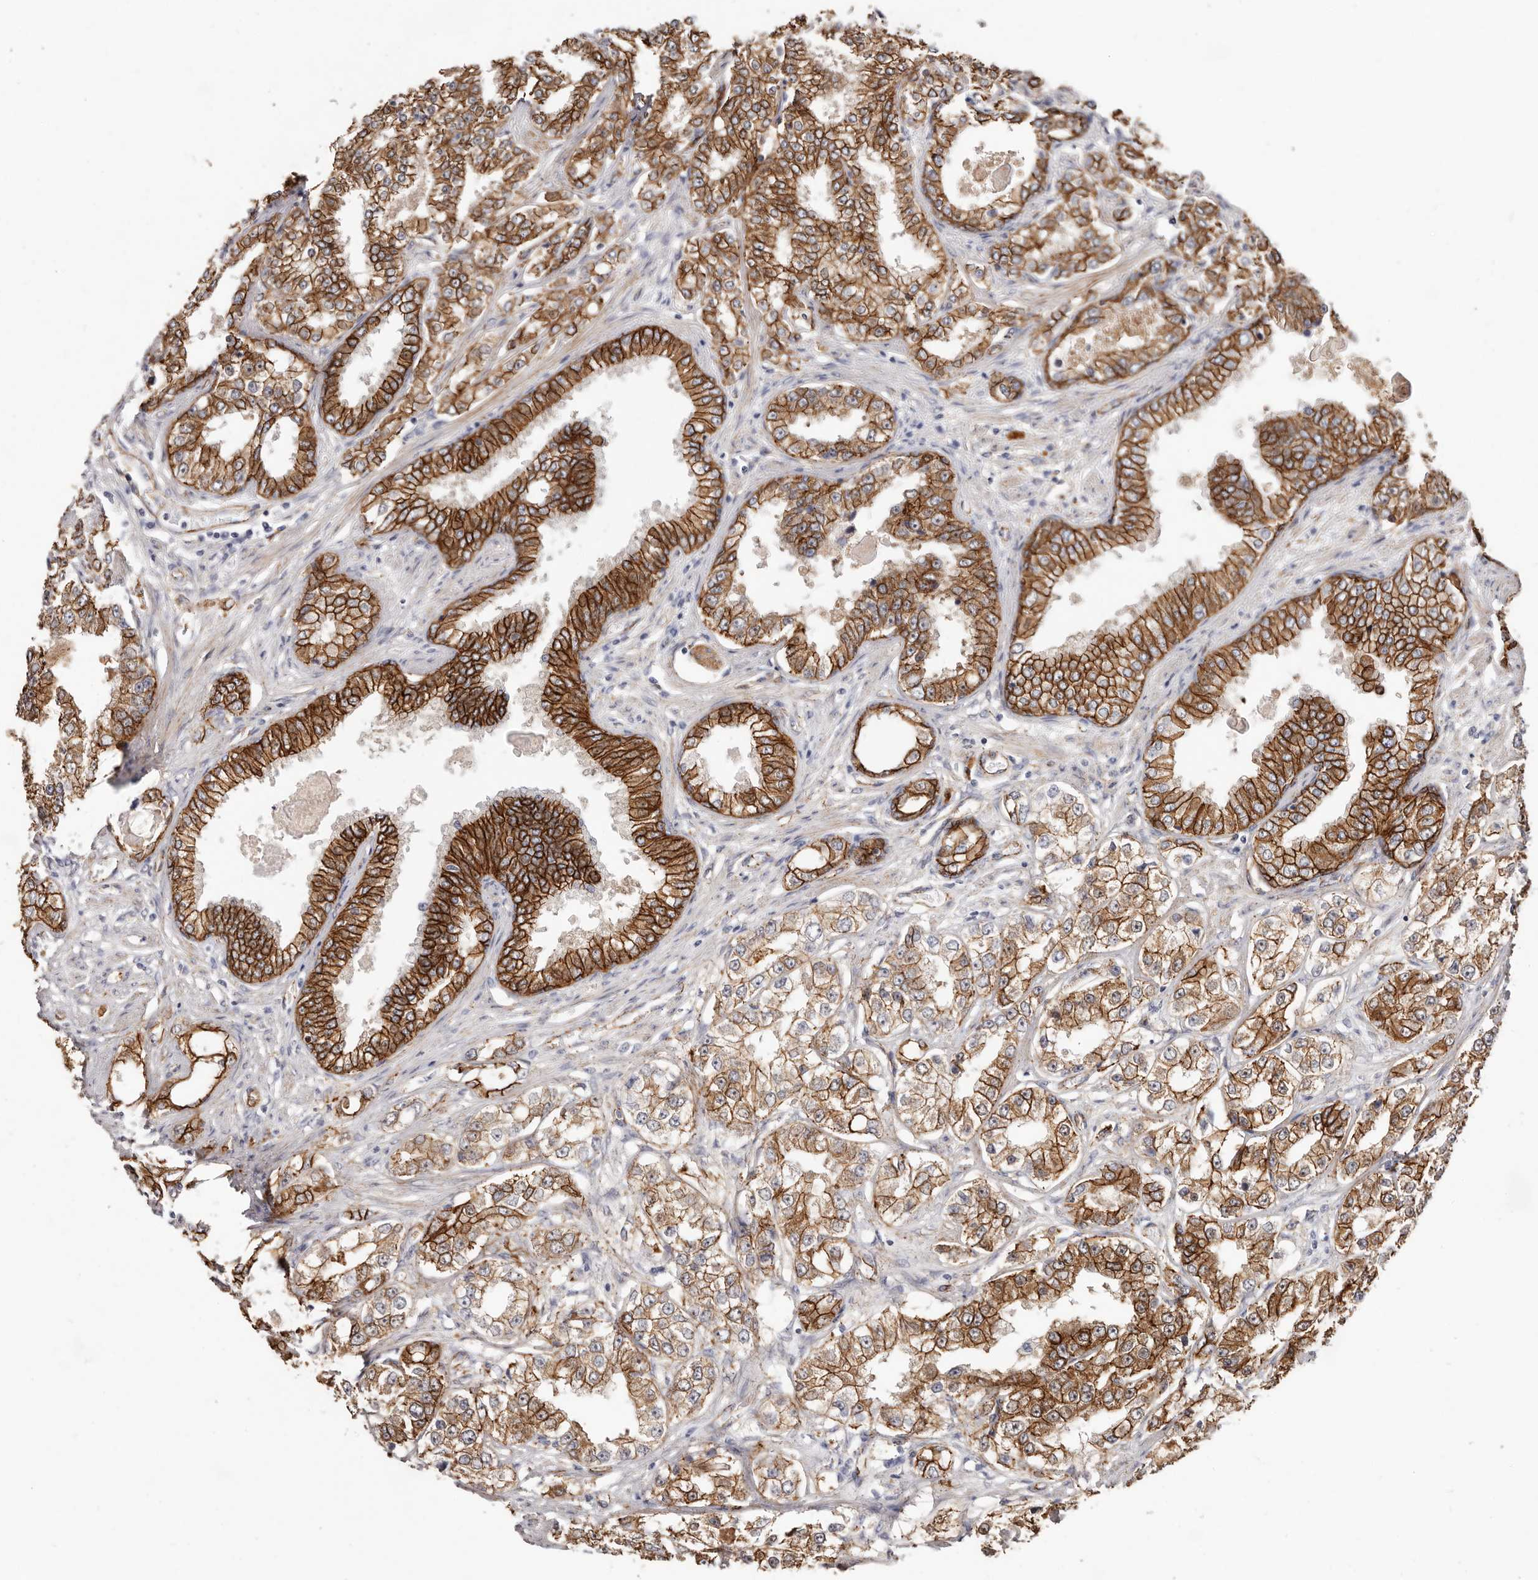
{"staining": {"intensity": "strong", "quantity": ">75%", "location": "cytoplasmic/membranous"}, "tissue": "prostate cancer", "cell_type": "Tumor cells", "image_type": "cancer", "snomed": [{"axis": "morphology", "description": "Normal tissue, NOS"}, {"axis": "morphology", "description": "Adenocarcinoma, High grade"}, {"axis": "topography", "description": "Prostate"}], "caption": "About >75% of tumor cells in human prostate high-grade adenocarcinoma demonstrate strong cytoplasmic/membranous protein staining as visualized by brown immunohistochemical staining.", "gene": "CTNNB1", "patient": {"sex": "male", "age": 83}}